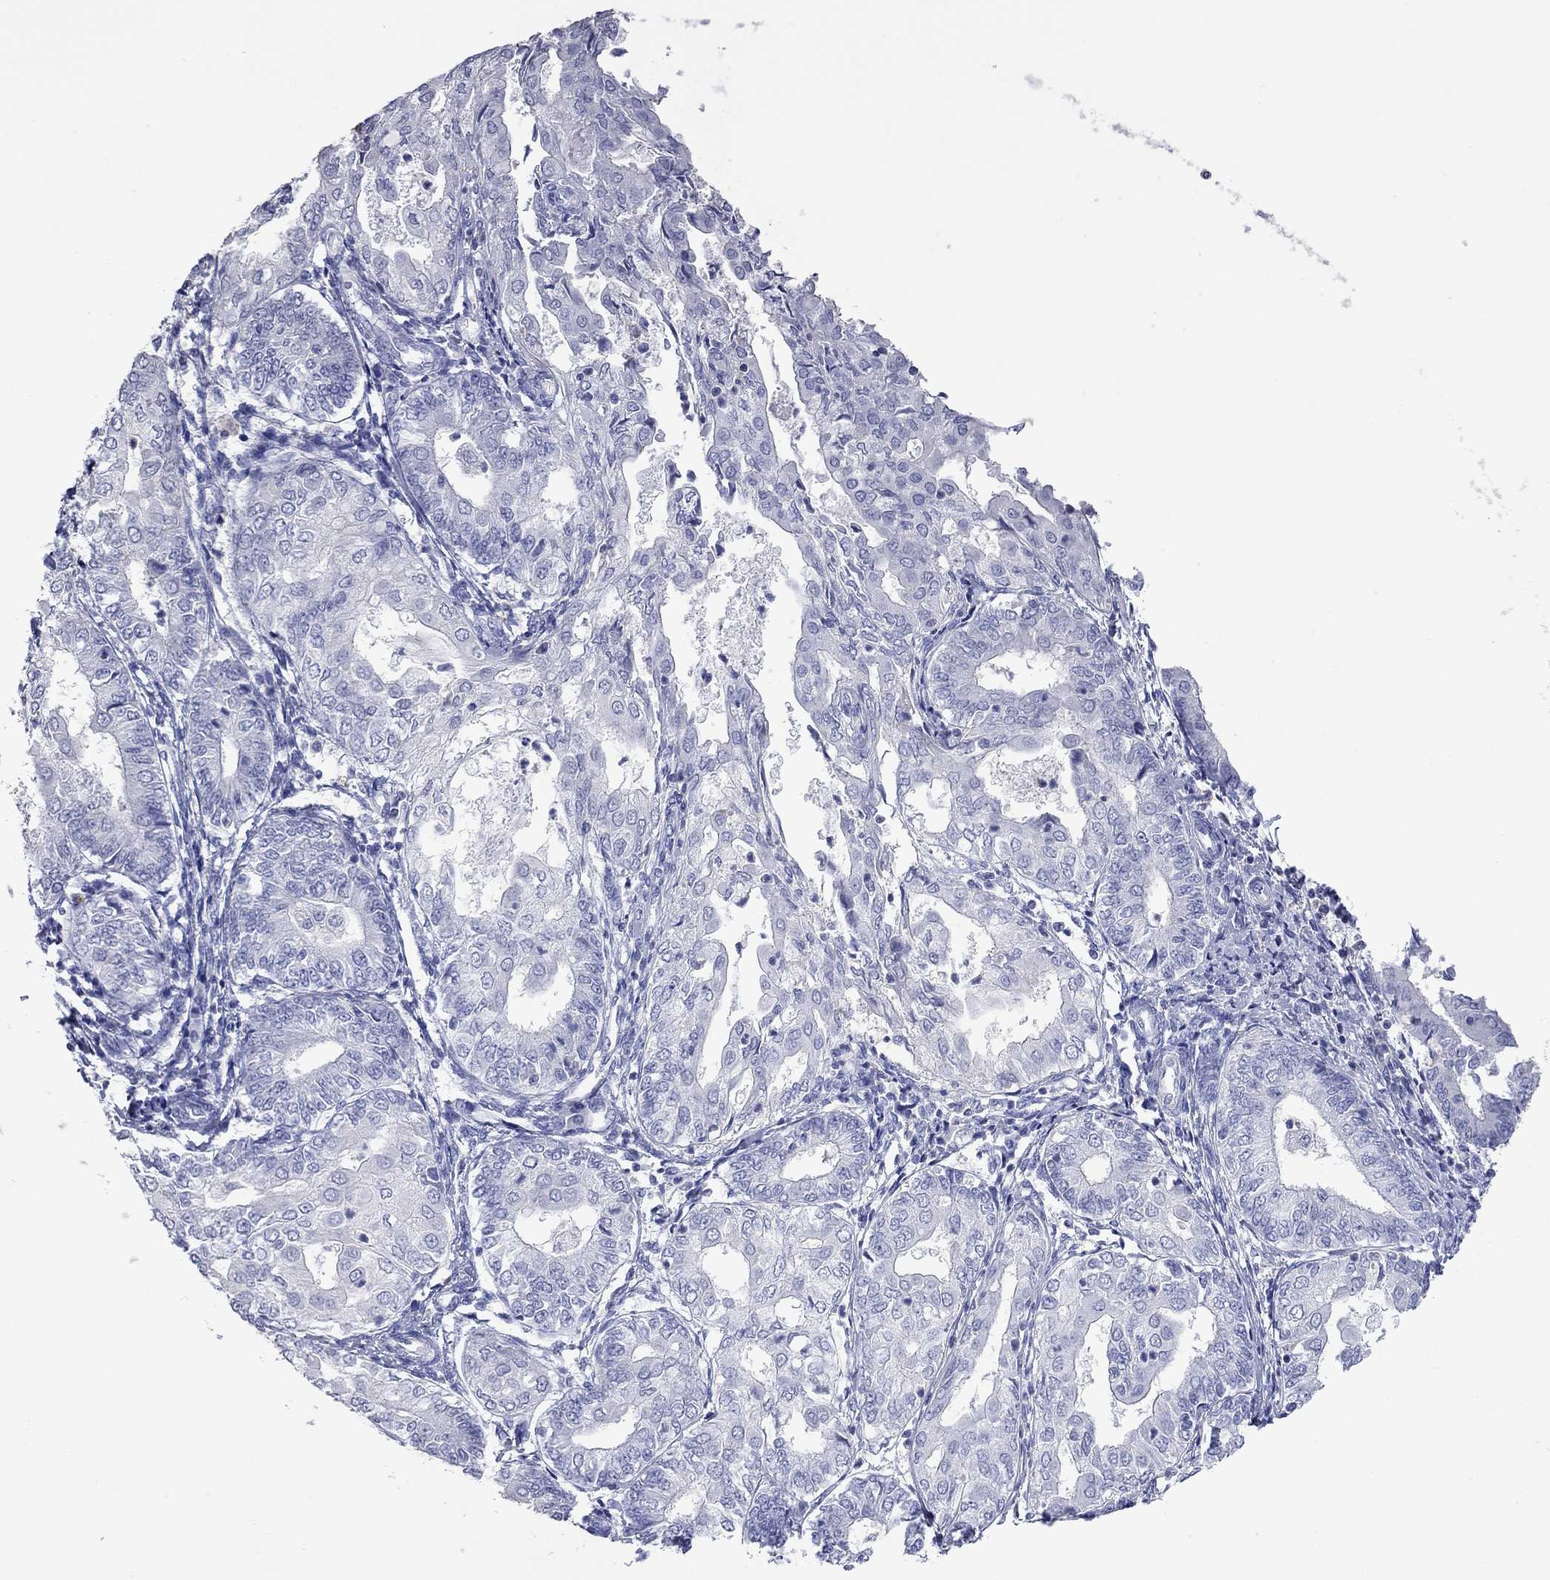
{"staining": {"intensity": "negative", "quantity": "none", "location": "none"}, "tissue": "endometrial cancer", "cell_type": "Tumor cells", "image_type": "cancer", "snomed": [{"axis": "morphology", "description": "Adenocarcinoma, NOS"}, {"axis": "topography", "description": "Endometrium"}], "caption": "DAB immunohistochemical staining of human endometrial cancer (adenocarcinoma) demonstrates no significant positivity in tumor cells.", "gene": "ACTL7B", "patient": {"sex": "female", "age": 68}}